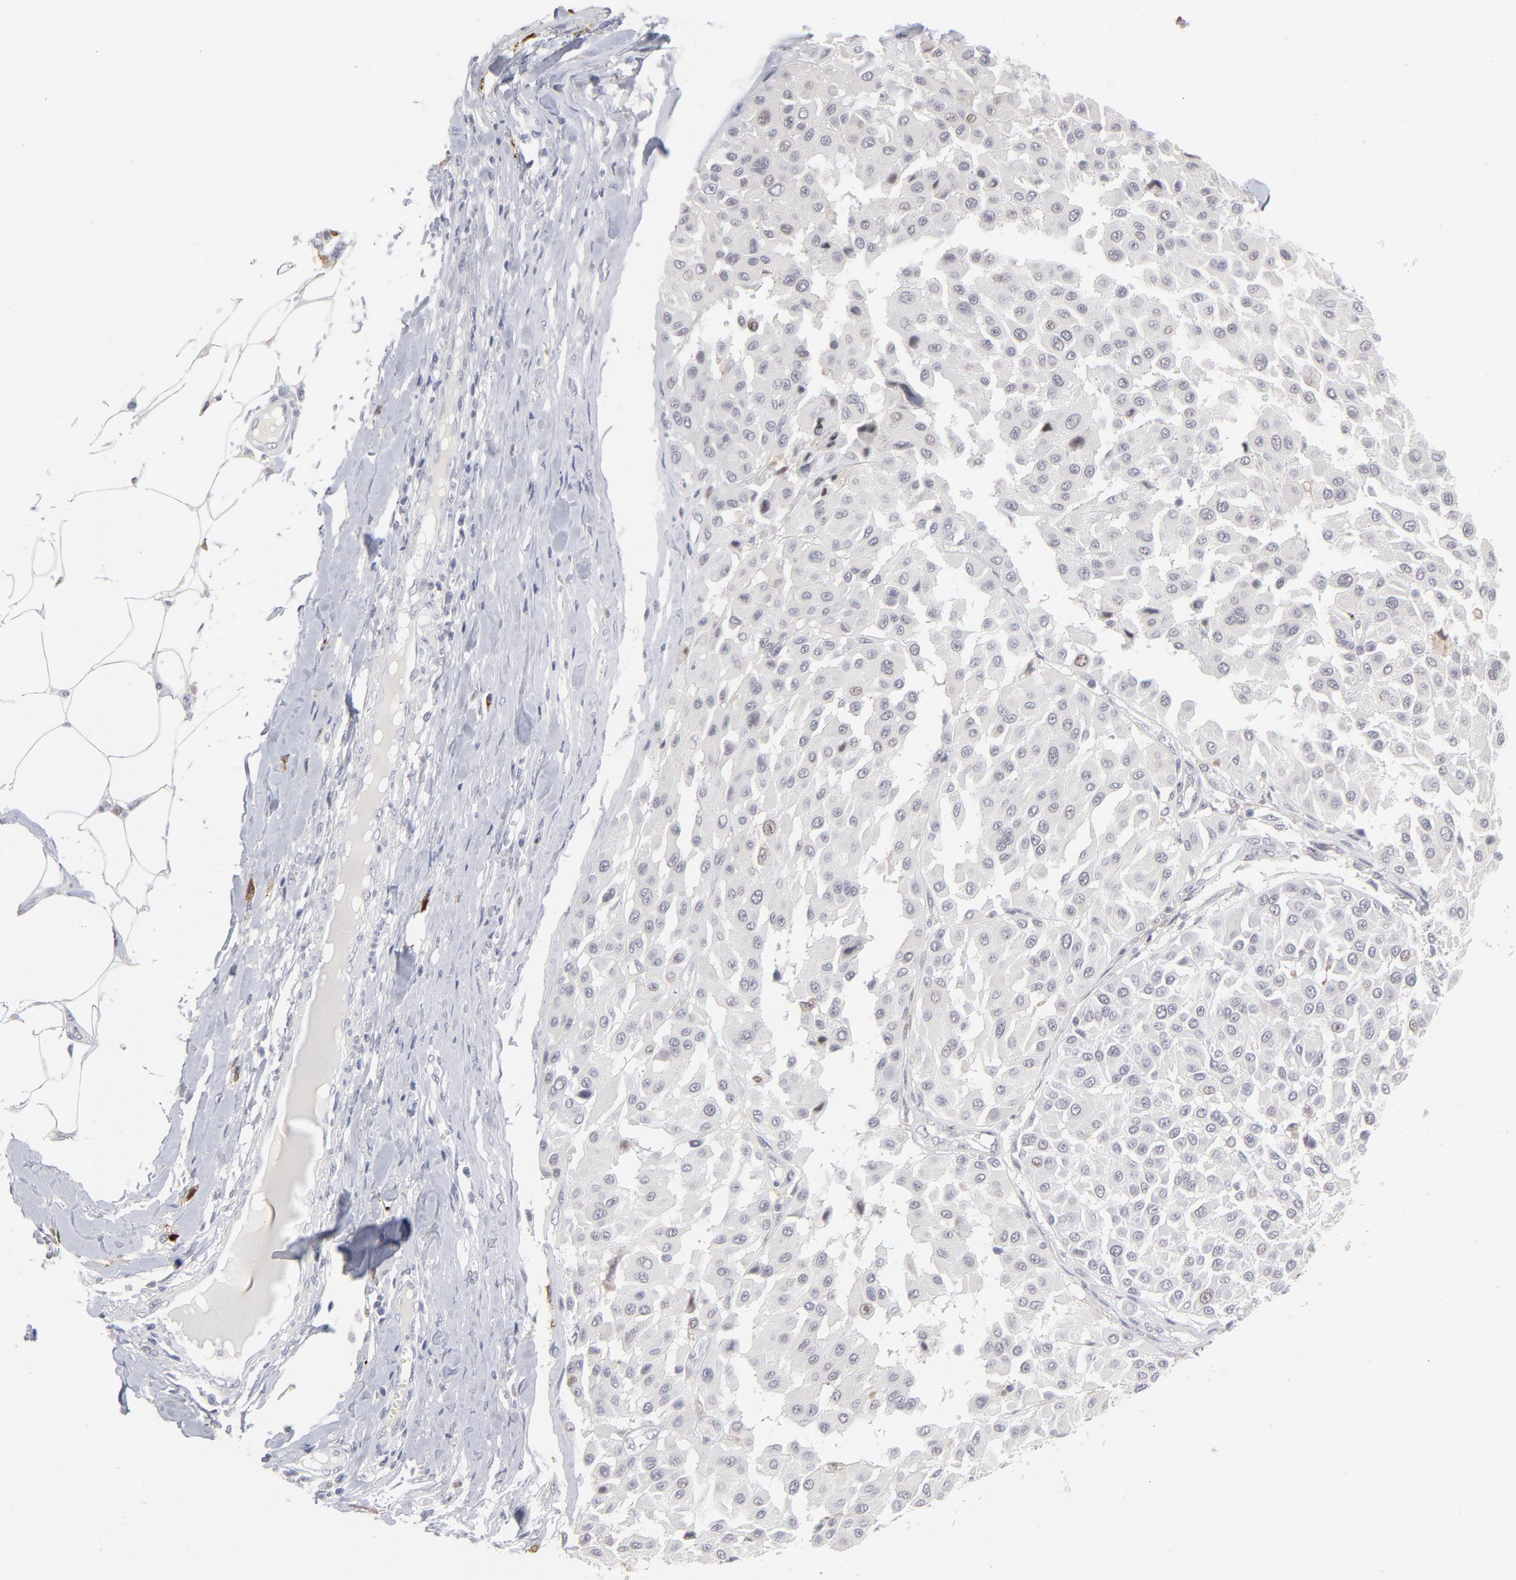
{"staining": {"intensity": "negative", "quantity": "none", "location": "none"}, "tissue": "melanoma", "cell_type": "Tumor cells", "image_type": "cancer", "snomed": [{"axis": "morphology", "description": "Malignant melanoma, Metastatic site"}, {"axis": "topography", "description": "Soft tissue"}], "caption": "High magnification brightfield microscopy of melanoma stained with DAB (brown) and counterstained with hematoxylin (blue): tumor cells show no significant positivity.", "gene": "CCR2", "patient": {"sex": "male", "age": 41}}